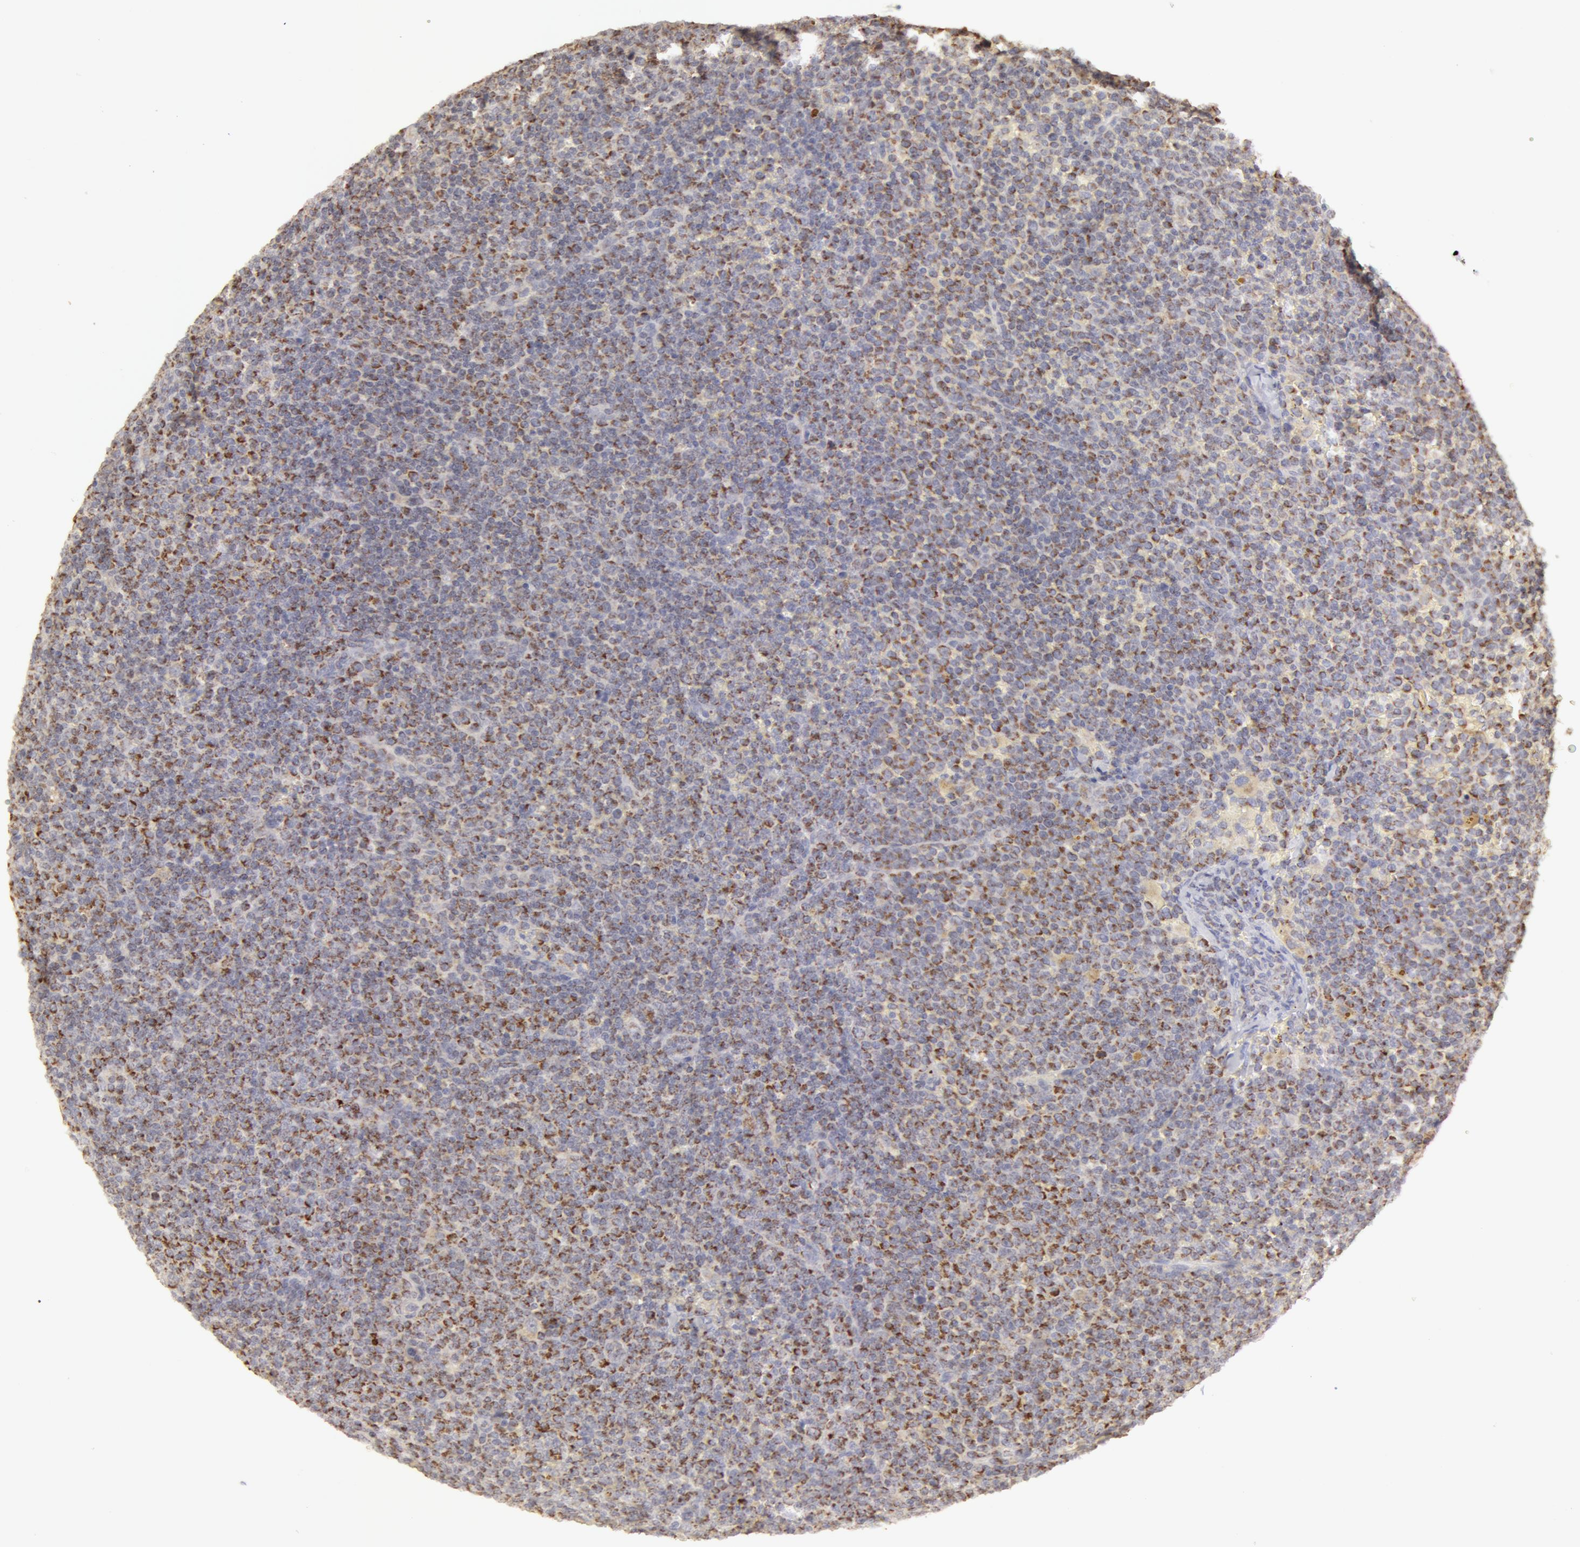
{"staining": {"intensity": "moderate", "quantity": "25%-75%", "location": "cytoplasmic/membranous"}, "tissue": "lymphoma", "cell_type": "Tumor cells", "image_type": "cancer", "snomed": [{"axis": "morphology", "description": "Malignant lymphoma, non-Hodgkin's type, Low grade"}, {"axis": "topography", "description": "Lymph node"}], "caption": "A photomicrograph showing moderate cytoplasmic/membranous positivity in approximately 25%-75% of tumor cells in malignant lymphoma, non-Hodgkin's type (low-grade), as visualized by brown immunohistochemical staining.", "gene": "ADPRH", "patient": {"sex": "male", "age": 50}}